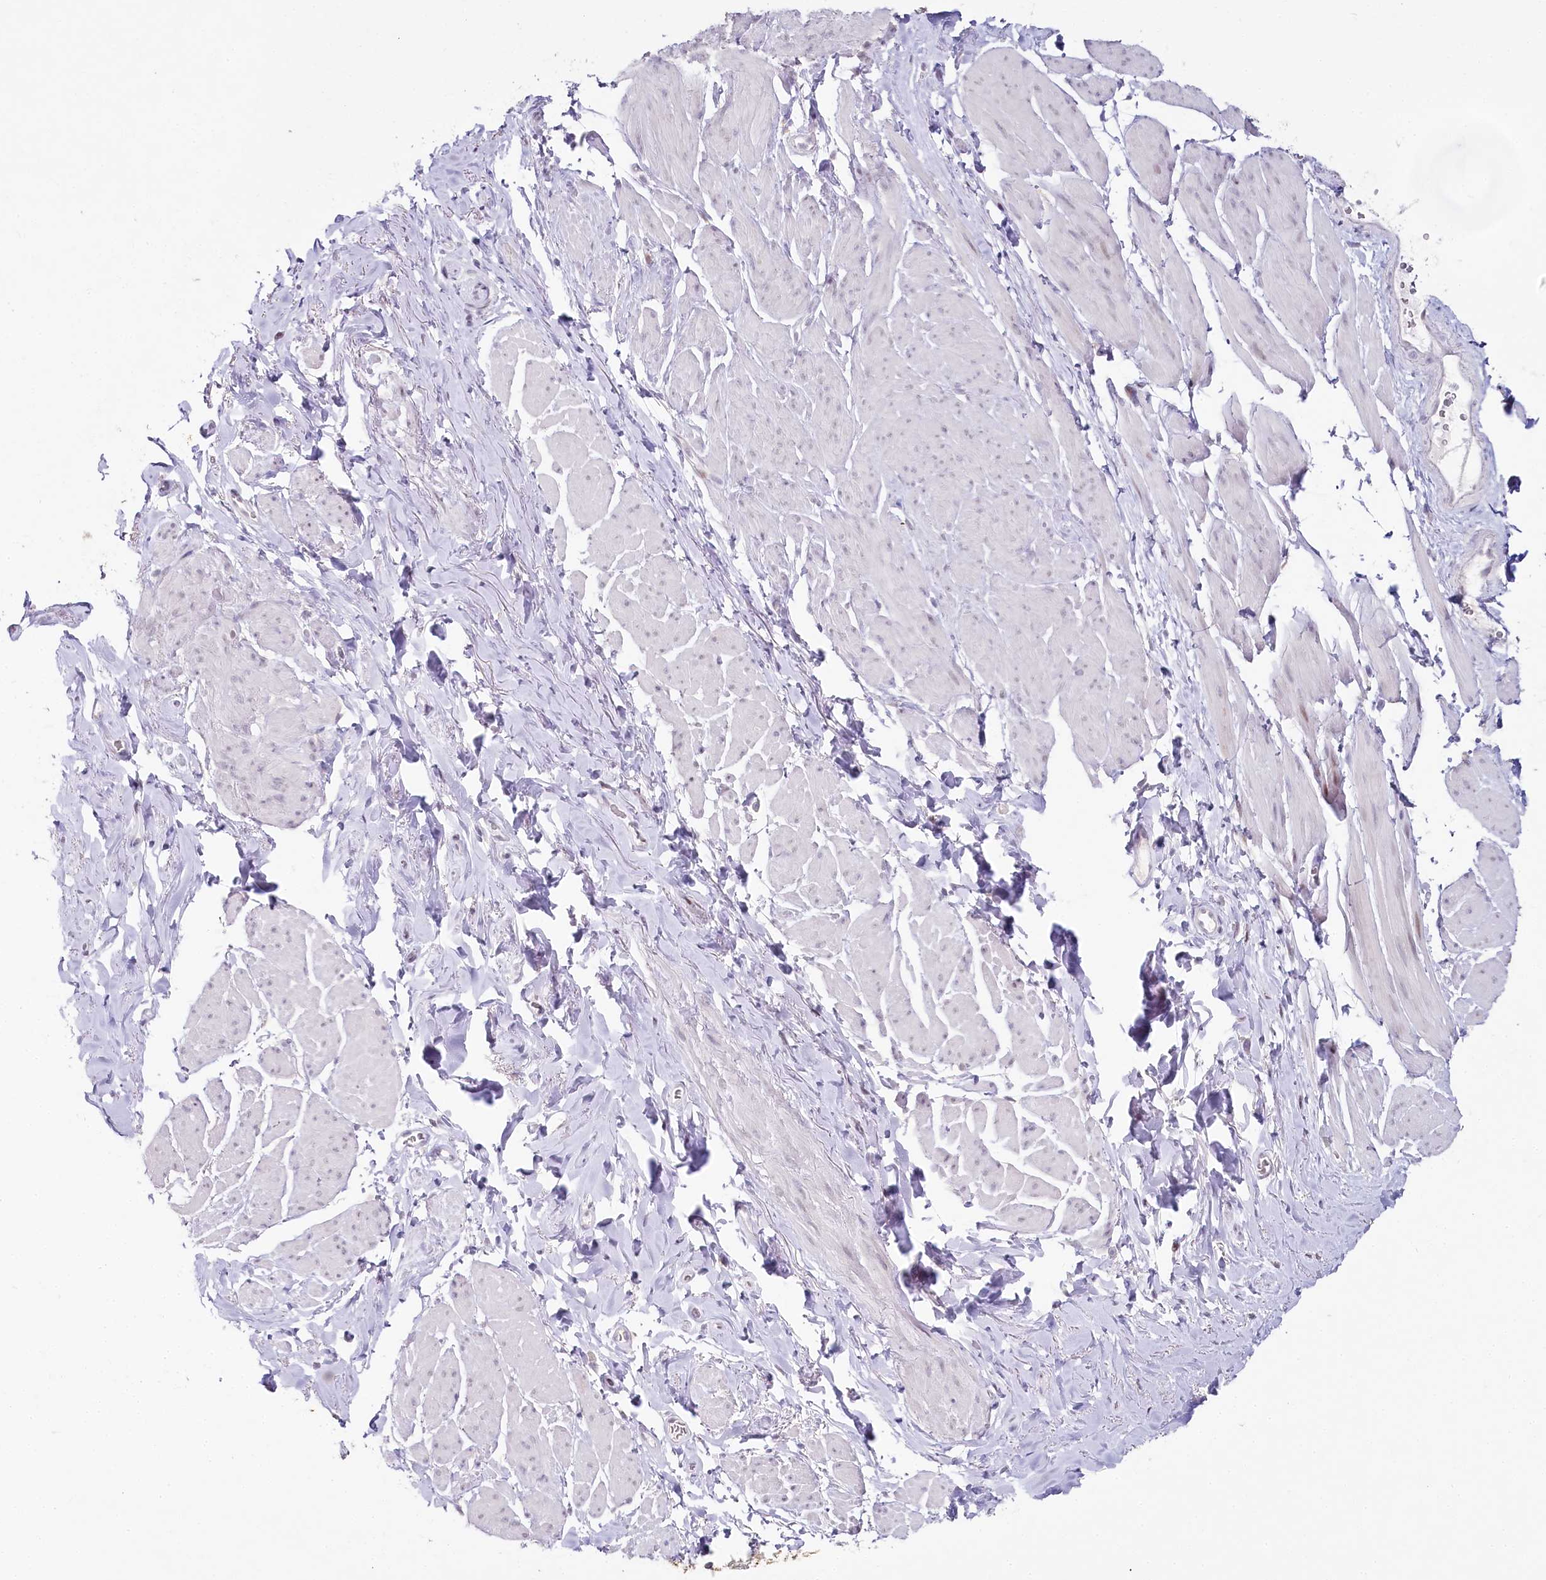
{"staining": {"intensity": "negative", "quantity": "none", "location": "none"}, "tissue": "smooth muscle", "cell_type": "Smooth muscle cells", "image_type": "normal", "snomed": [{"axis": "morphology", "description": "Normal tissue, NOS"}, {"axis": "topography", "description": "Smooth muscle"}, {"axis": "topography", "description": "Peripheral nerve tissue"}], "caption": "Immunohistochemistry micrograph of normal smooth muscle stained for a protein (brown), which shows no staining in smooth muscle cells.", "gene": "HPD", "patient": {"sex": "male", "age": 69}}